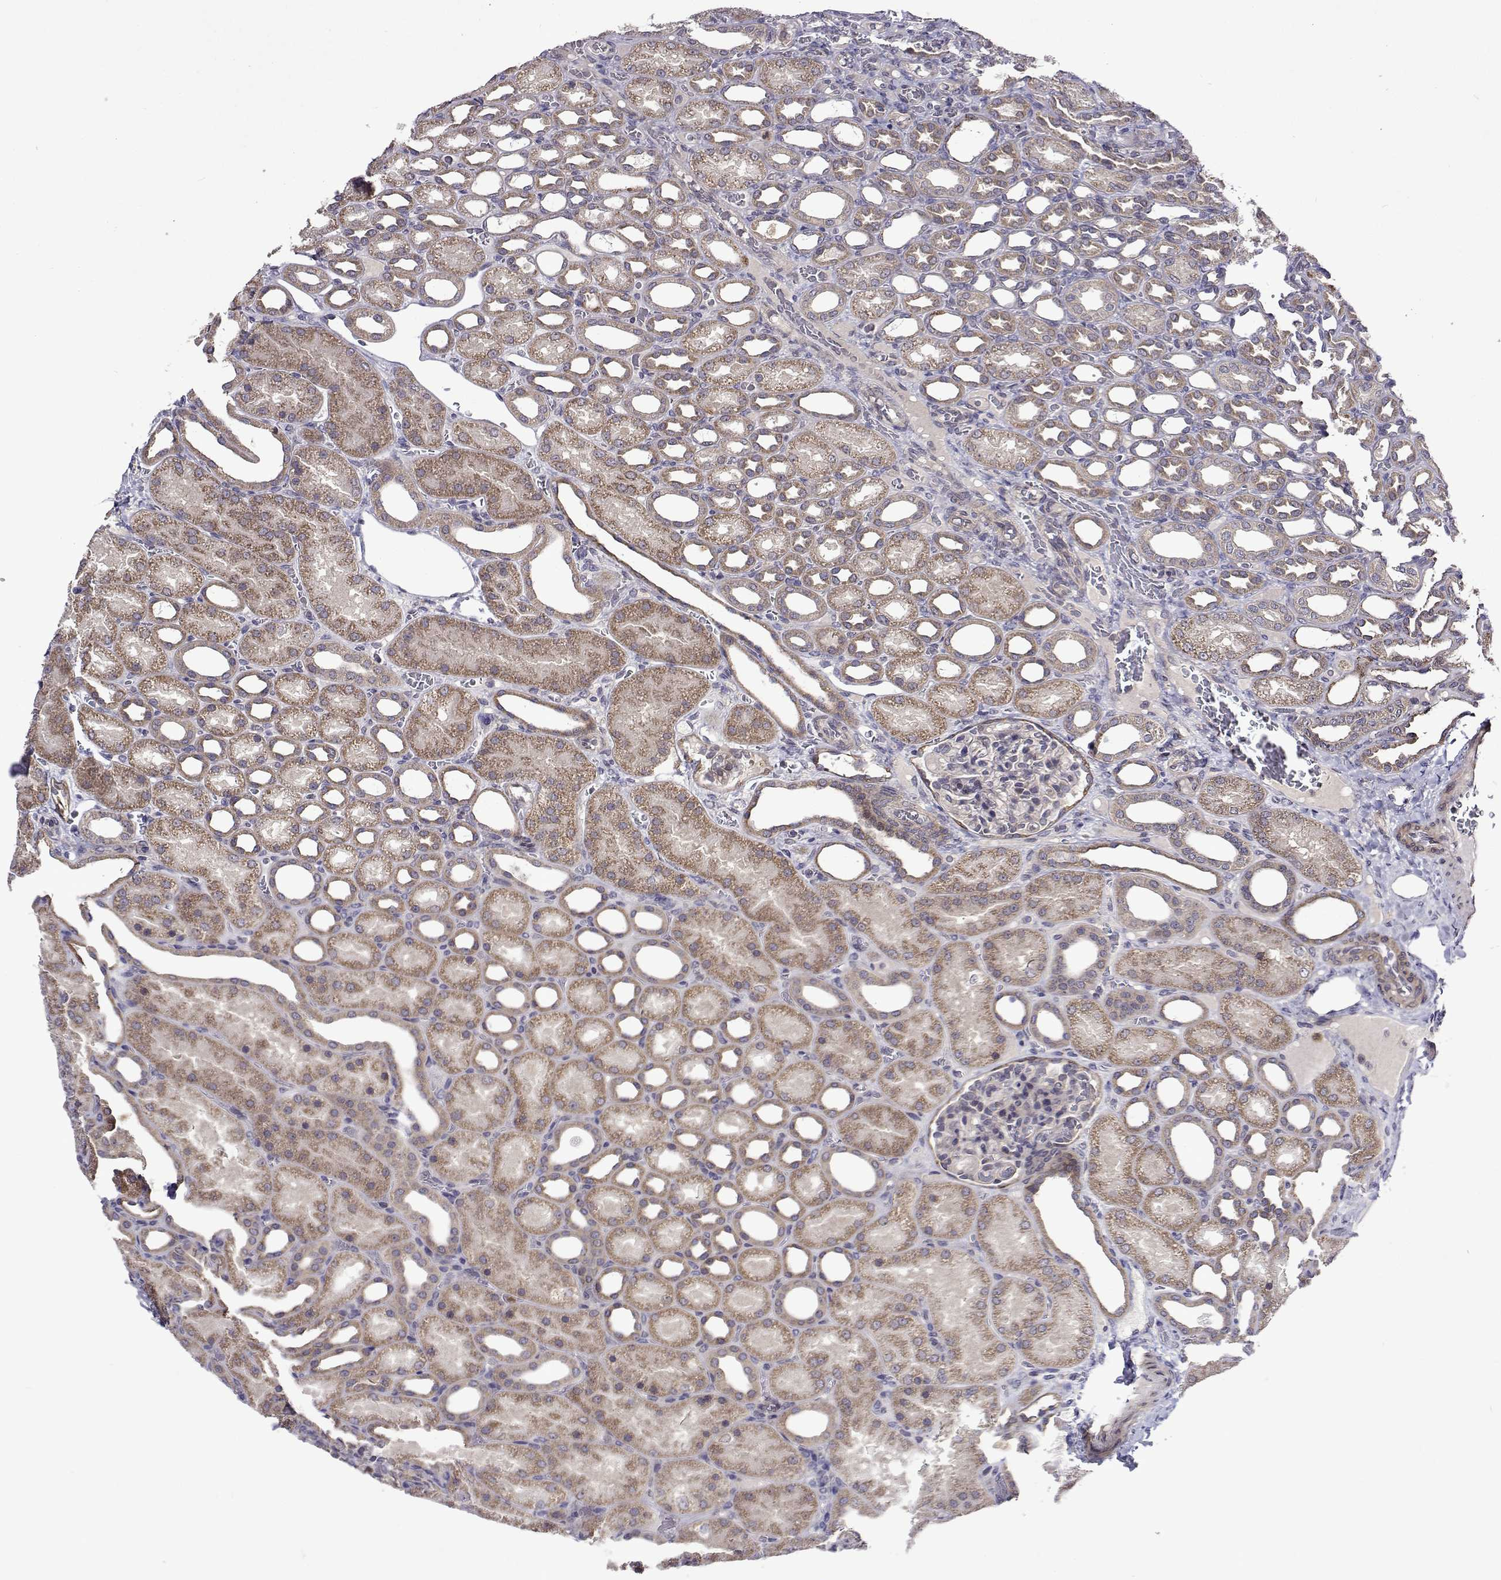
{"staining": {"intensity": "weak", "quantity": "<25%", "location": "cytoplasmic/membranous"}, "tissue": "kidney", "cell_type": "Cells in glomeruli", "image_type": "normal", "snomed": [{"axis": "morphology", "description": "Normal tissue, NOS"}, {"axis": "topography", "description": "Kidney"}], "caption": "Cells in glomeruli show no significant protein expression in benign kidney. The staining is performed using DAB (3,3'-diaminobenzidine) brown chromogen with nuclei counter-stained in using hematoxylin.", "gene": "TARBP2", "patient": {"sex": "male", "age": 2}}